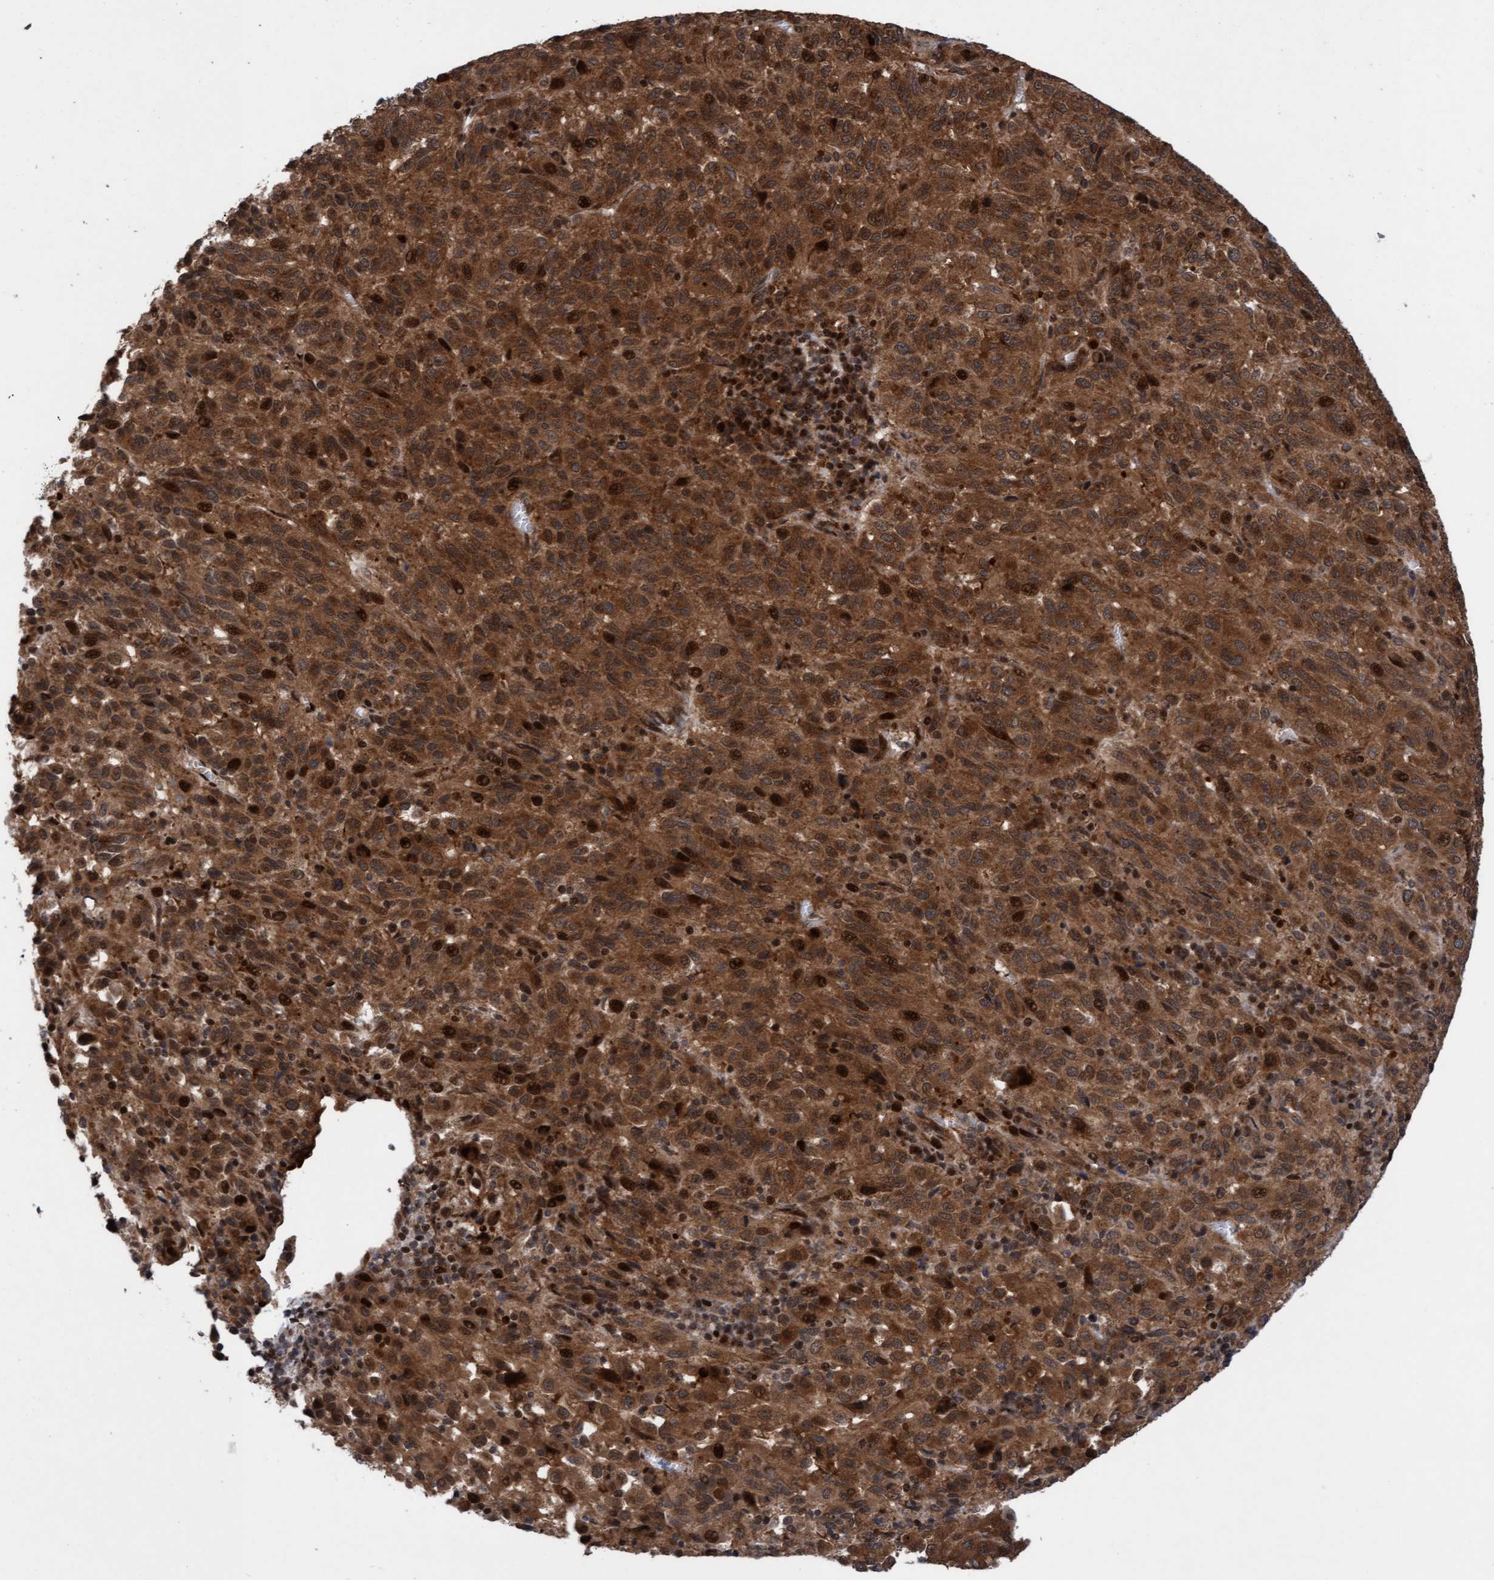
{"staining": {"intensity": "strong", "quantity": ">75%", "location": "cytoplasmic/membranous,nuclear"}, "tissue": "melanoma", "cell_type": "Tumor cells", "image_type": "cancer", "snomed": [{"axis": "morphology", "description": "Malignant melanoma, Metastatic site"}, {"axis": "topography", "description": "Lung"}], "caption": "Strong cytoplasmic/membranous and nuclear protein expression is seen in about >75% of tumor cells in malignant melanoma (metastatic site). Immunohistochemistry stains the protein of interest in brown and the nuclei are stained blue.", "gene": "ITFG1", "patient": {"sex": "male", "age": 64}}